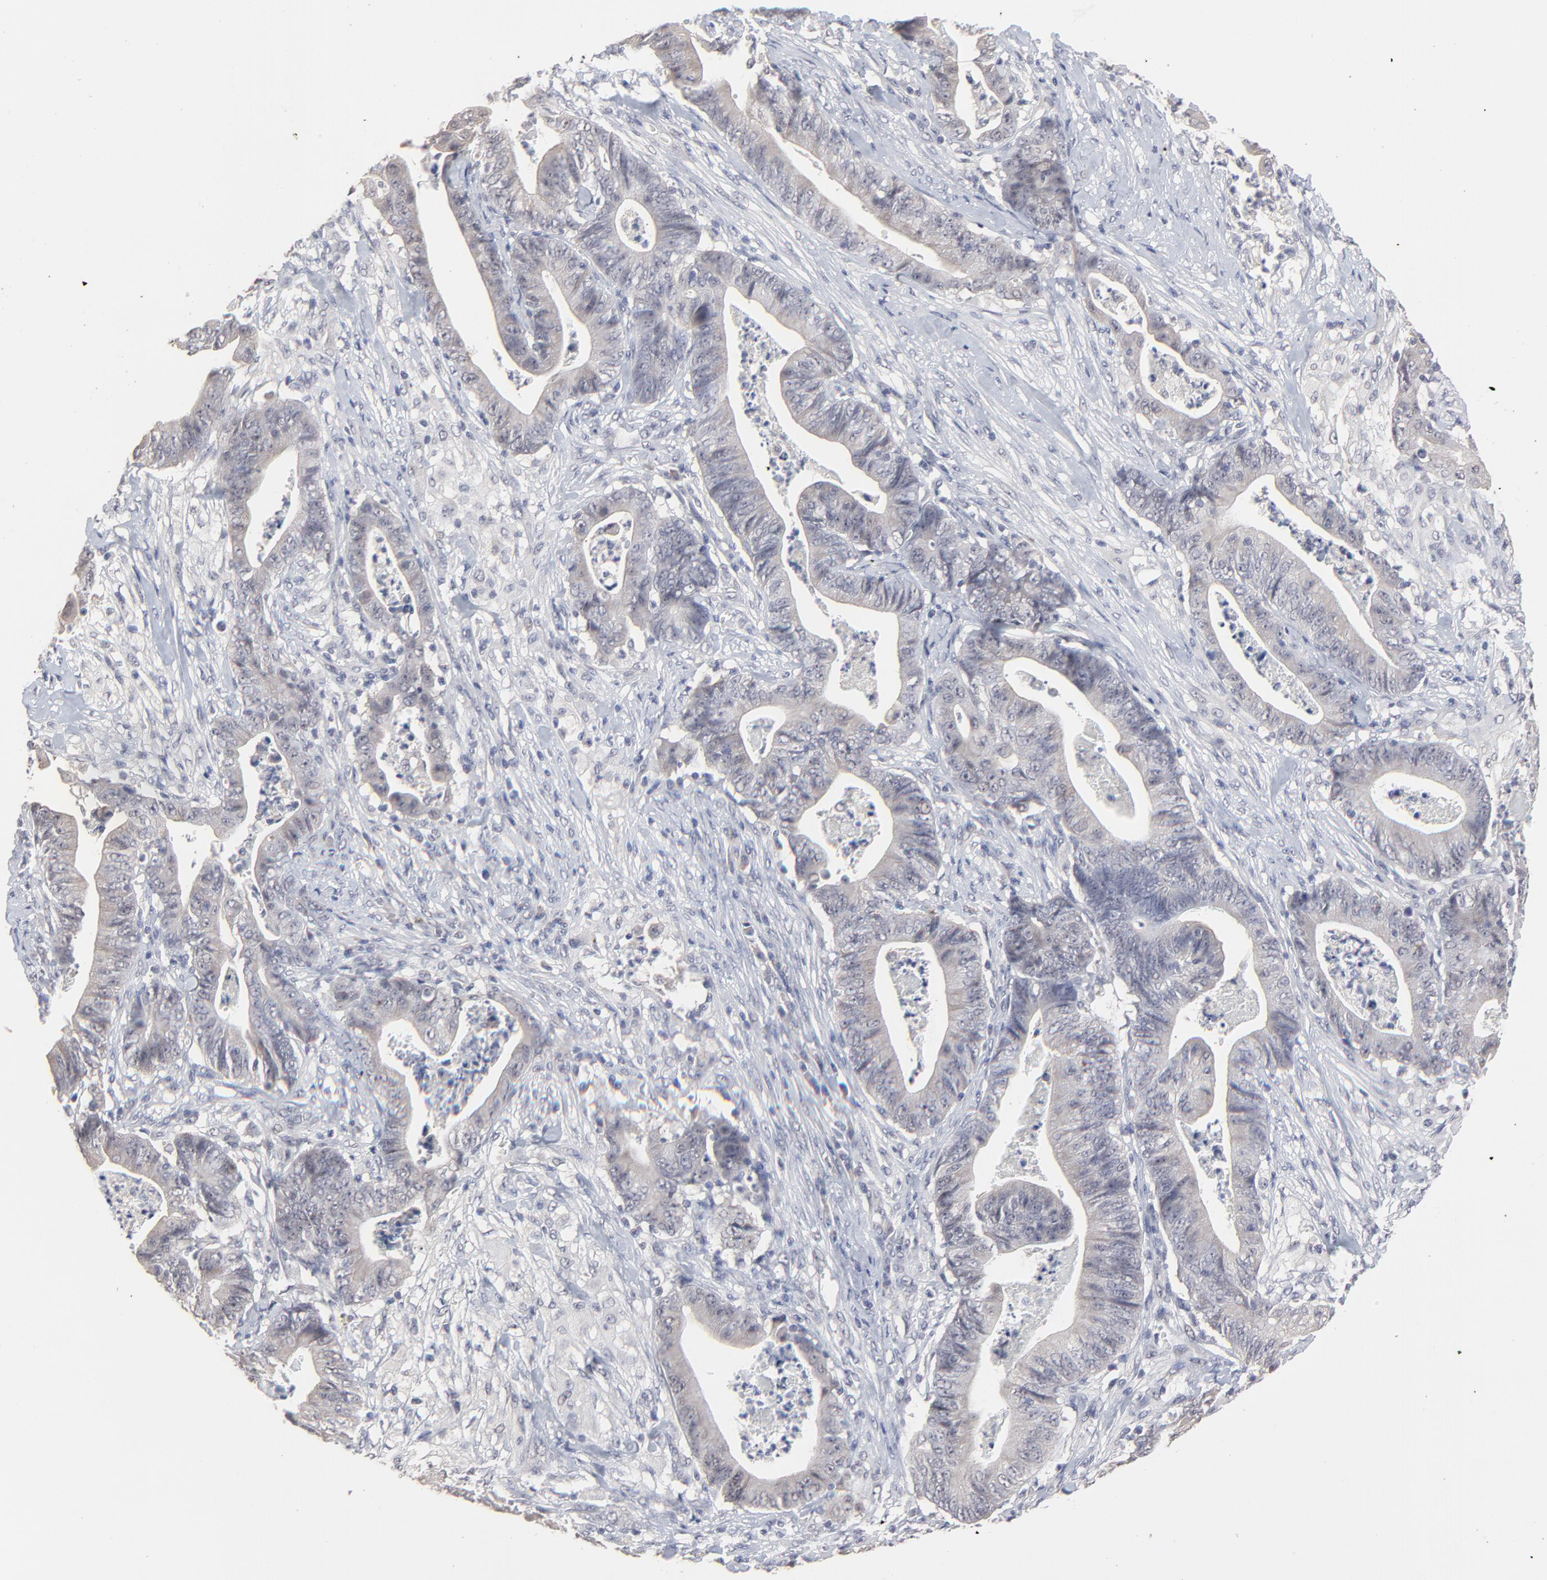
{"staining": {"intensity": "negative", "quantity": "none", "location": "none"}, "tissue": "stomach cancer", "cell_type": "Tumor cells", "image_type": "cancer", "snomed": [{"axis": "morphology", "description": "Adenocarcinoma, NOS"}, {"axis": "topography", "description": "Stomach, lower"}], "caption": "Tumor cells are negative for brown protein staining in stomach adenocarcinoma.", "gene": "FAM199X", "patient": {"sex": "female", "age": 86}}